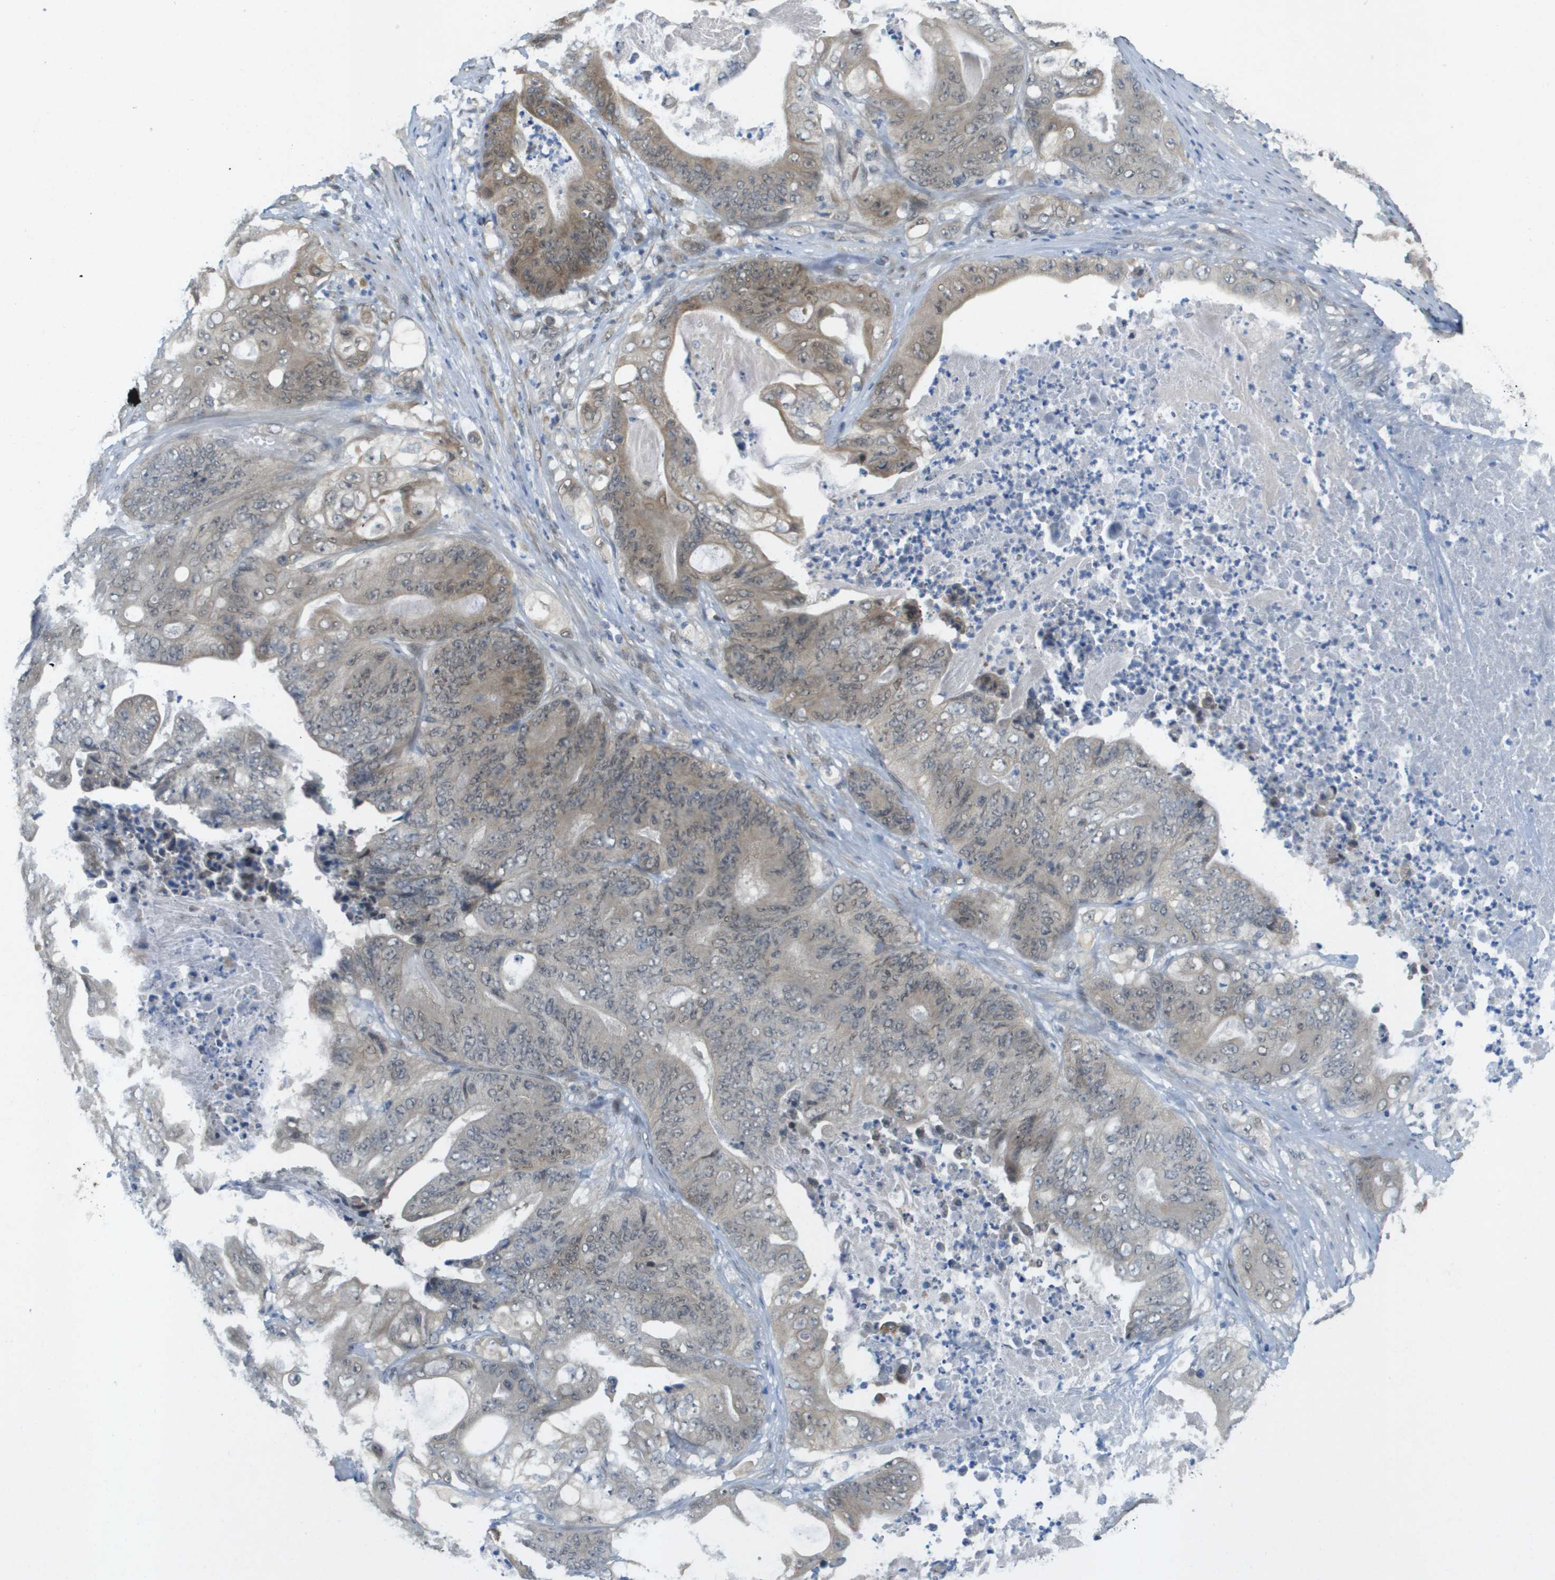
{"staining": {"intensity": "weak", "quantity": "25%-75%", "location": "cytoplasmic/membranous"}, "tissue": "stomach cancer", "cell_type": "Tumor cells", "image_type": "cancer", "snomed": [{"axis": "morphology", "description": "Adenocarcinoma, NOS"}, {"axis": "topography", "description": "Stomach"}], "caption": "Stomach adenocarcinoma stained with DAB IHC displays low levels of weak cytoplasmic/membranous expression in approximately 25%-75% of tumor cells.", "gene": "ARID1B", "patient": {"sex": "female", "age": 73}}